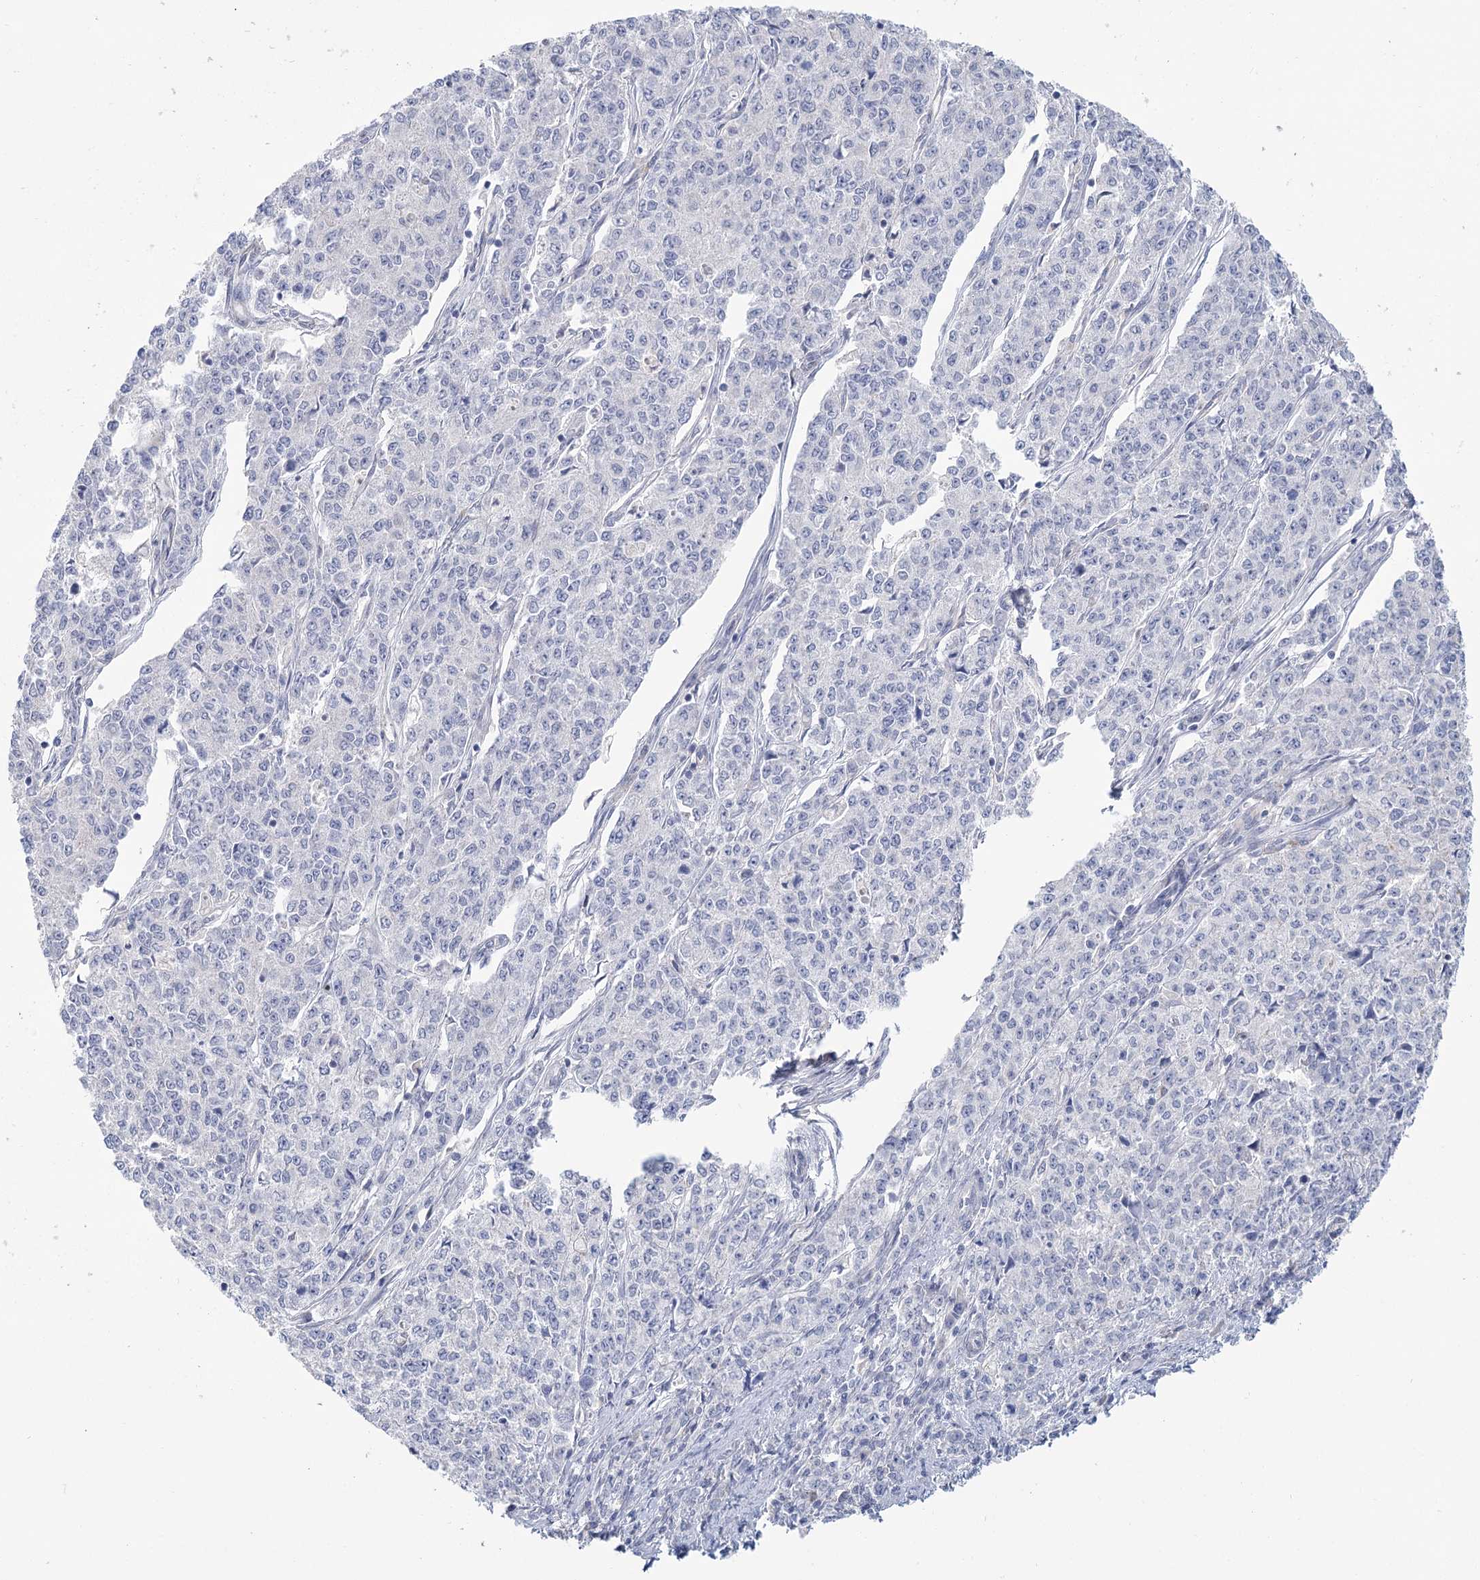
{"staining": {"intensity": "negative", "quantity": "none", "location": "none"}, "tissue": "endometrial cancer", "cell_type": "Tumor cells", "image_type": "cancer", "snomed": [{"axis": "morphology", "description": "Adenocarcinoma, NOS"}, {"axis": "topography", "description": "Endometrium"}], "caption": "An image of endometrial adenocarcinoma stained for a protein reveals no brown staining in tumor cells.", "gene": "ARHGAP44", "patient": {"sex": "female", "age": 50}}